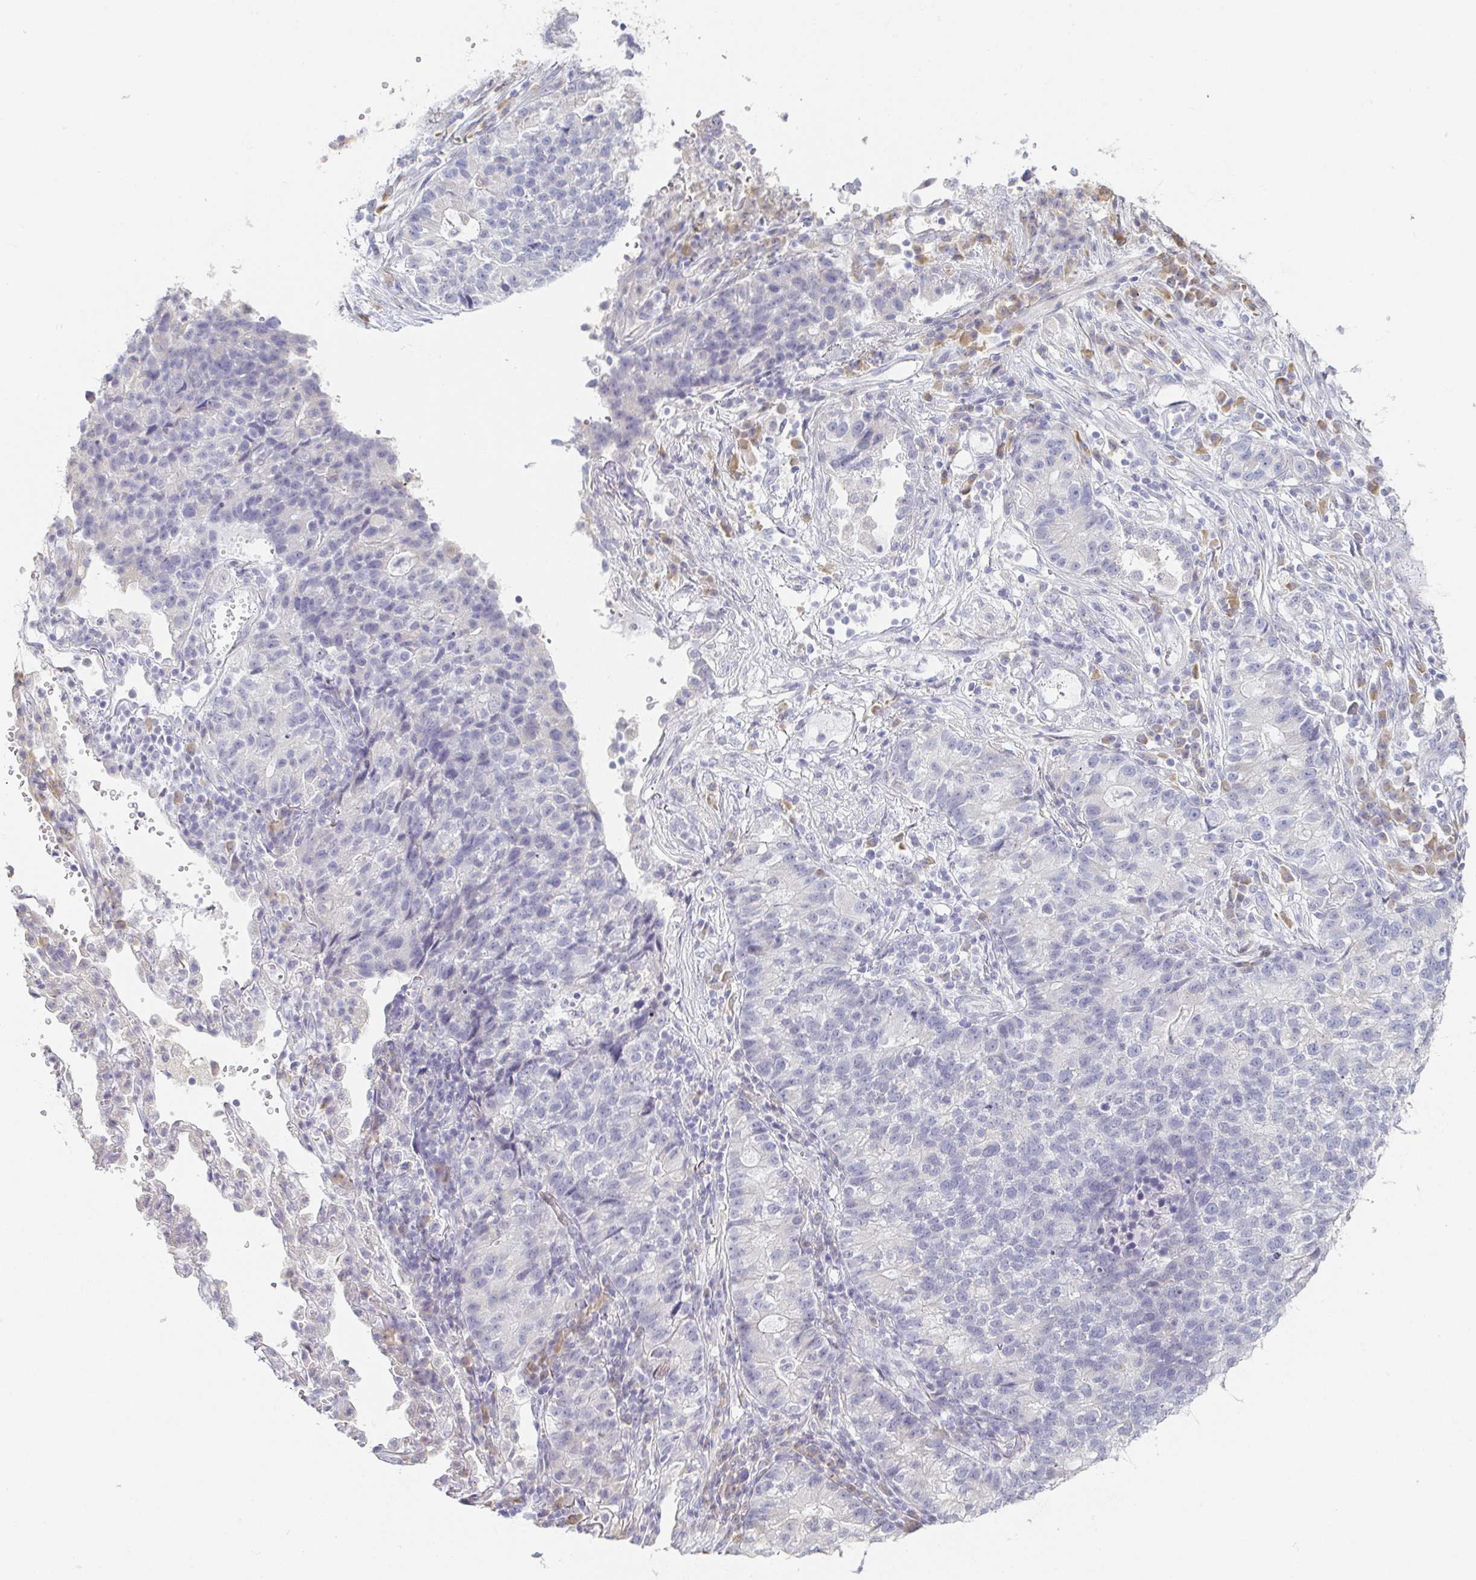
{"staining": {"intensity": "negative", "quantity": "none", "location": "none"}, "tissue": "lung cancer", "cell_type": "Tumor cells", "image_type": "cancer", "snomed": [{"axis": "morphology", "description": "Adenocarcinoma, NOS"}, {"axis": "topography", "description": "Lung"}], "caption": "Human lung cancer stained for a protein using immunohistochemistry (IHC) reveals no expression in tumor cells.", "gene": "PRR27", "patient": {"sex": "male", "age": 57}}